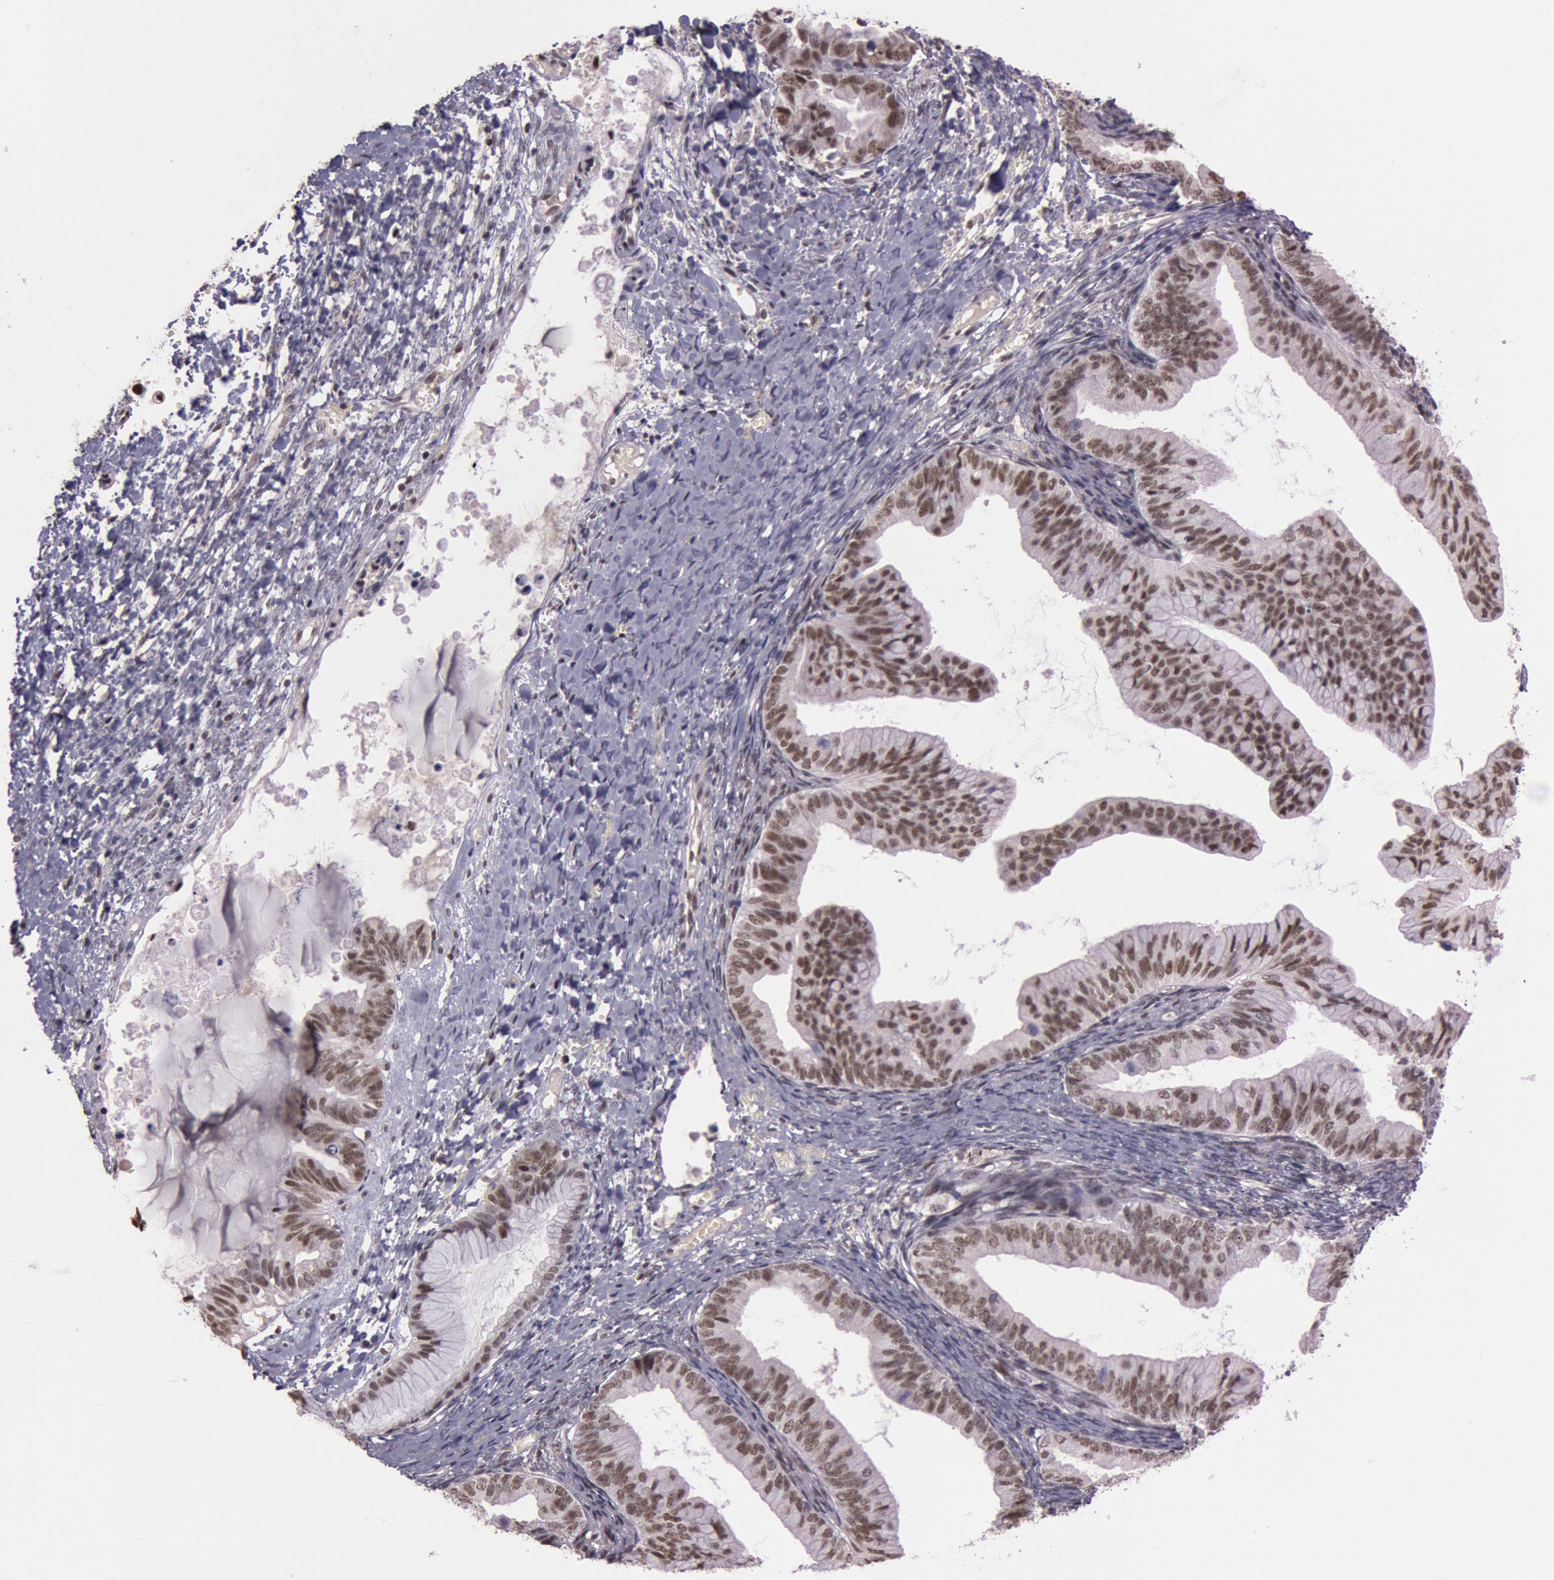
{"staining": {"intensity": "moderate", "quantity": ">75%", "location": "nuclear"}, "tissue": "ovarian cancer", "cell_type": "Tumor cells", "image_type": "cancer", "snomed": [{"axis": "morphology", "description": "Cystadenocarcinoma, mucinous, NOS"}, {"axis": "topography", "description": "Ovary"}], "caption": "Mucinous cystadenocarcinoma (ovarian) stained for a protein (brown) exhibits moderate nuclear positive positivity in about >75% of tumor cells.", "gene": "TASL", "patient": {"sex": "female", "age": 36}}